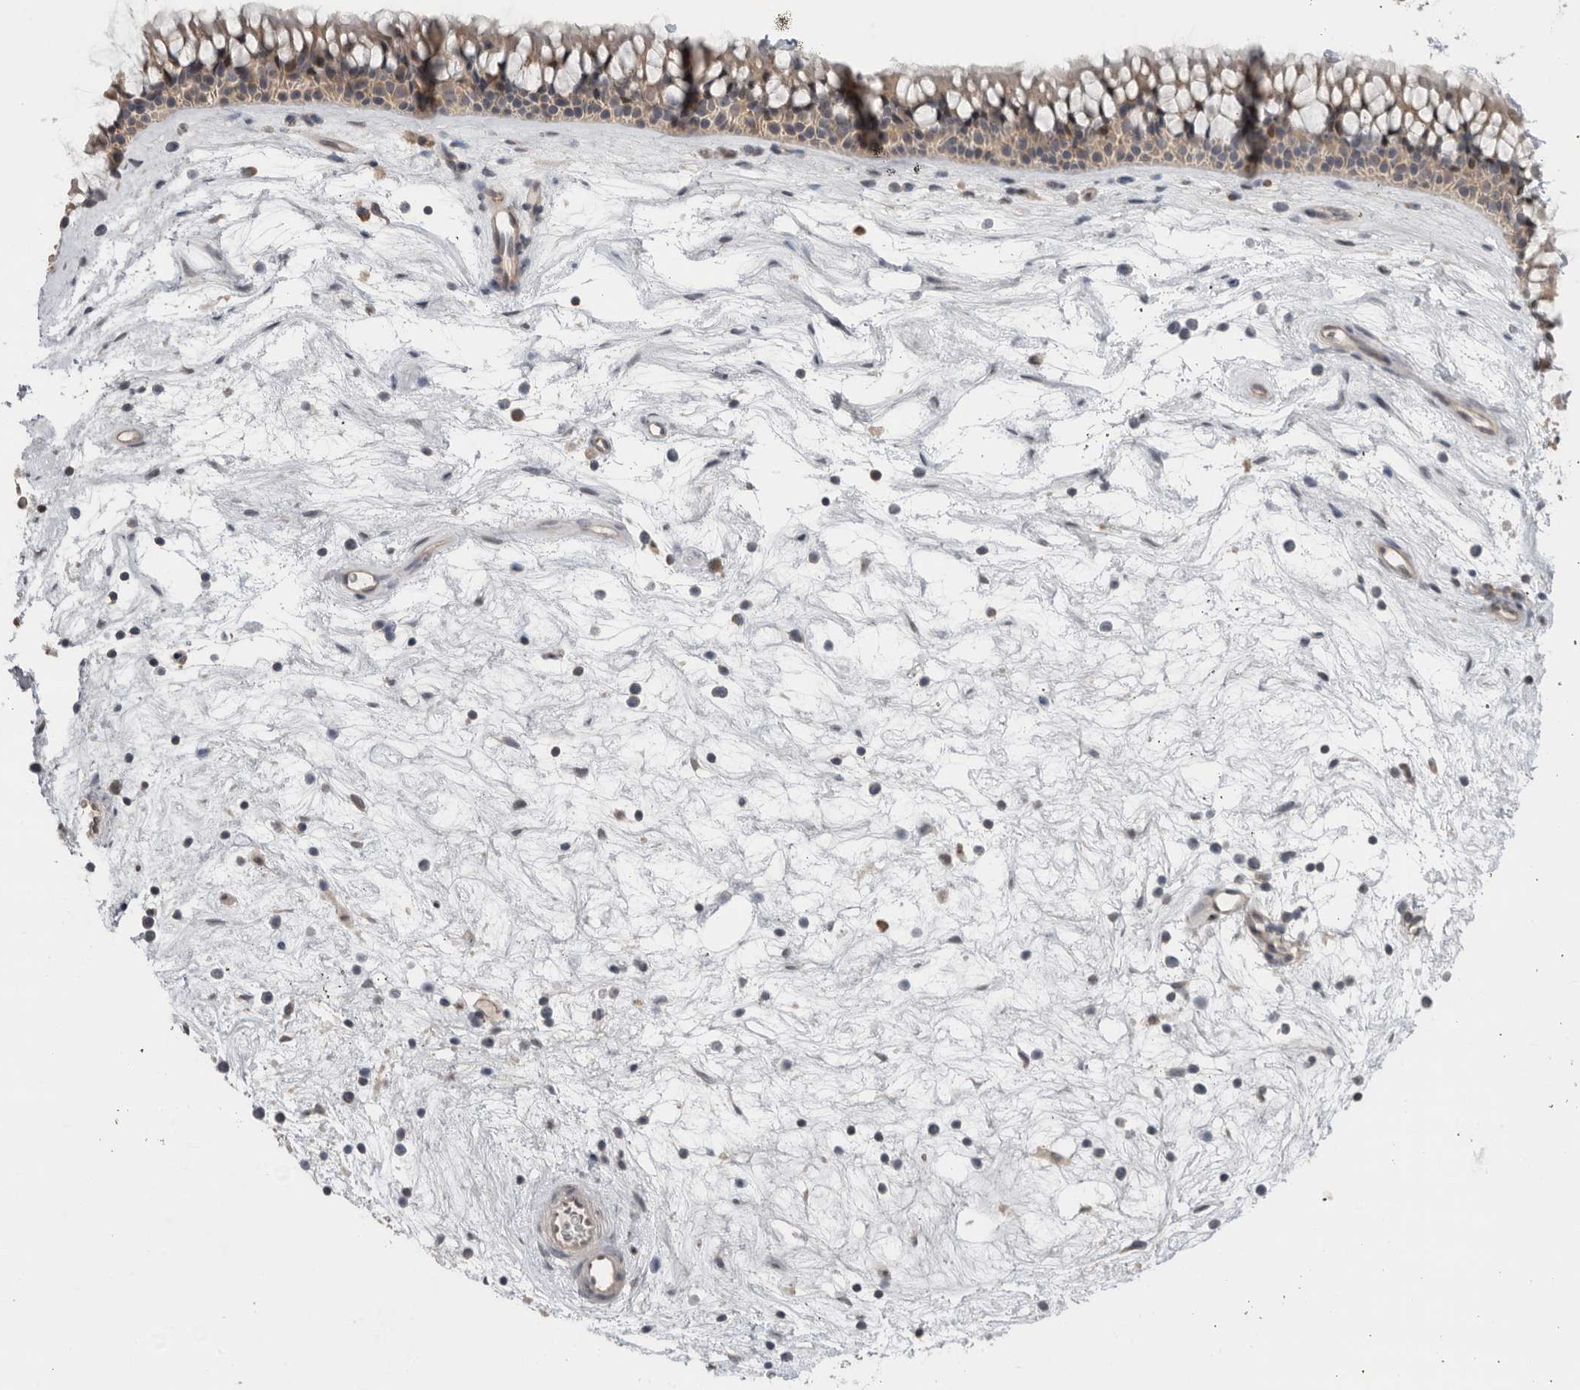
{"staining": {"intensity": "moderate", "quantity": "25%-75%", "location": "cytoplasmic/membranous"}, "tissue": "nasopharynx", "cell_type": "Respiratory epithelial cells", "image_type": "normal", "snomed": [{"axis": "morphology", "description": "Normal tissue, NOS"}, {"axis": "topography", "description": "Nasopharynx"}], "caption": "Approximately 25%-75% of respiratory epithelial cells in unremarkable nasopharynx show moderate cytoplasmic/membranous protein expression as visualized by brown immunohistochemical staining.", "gene": "KLK5", "patient": {"sex": "male", "age": 64}}